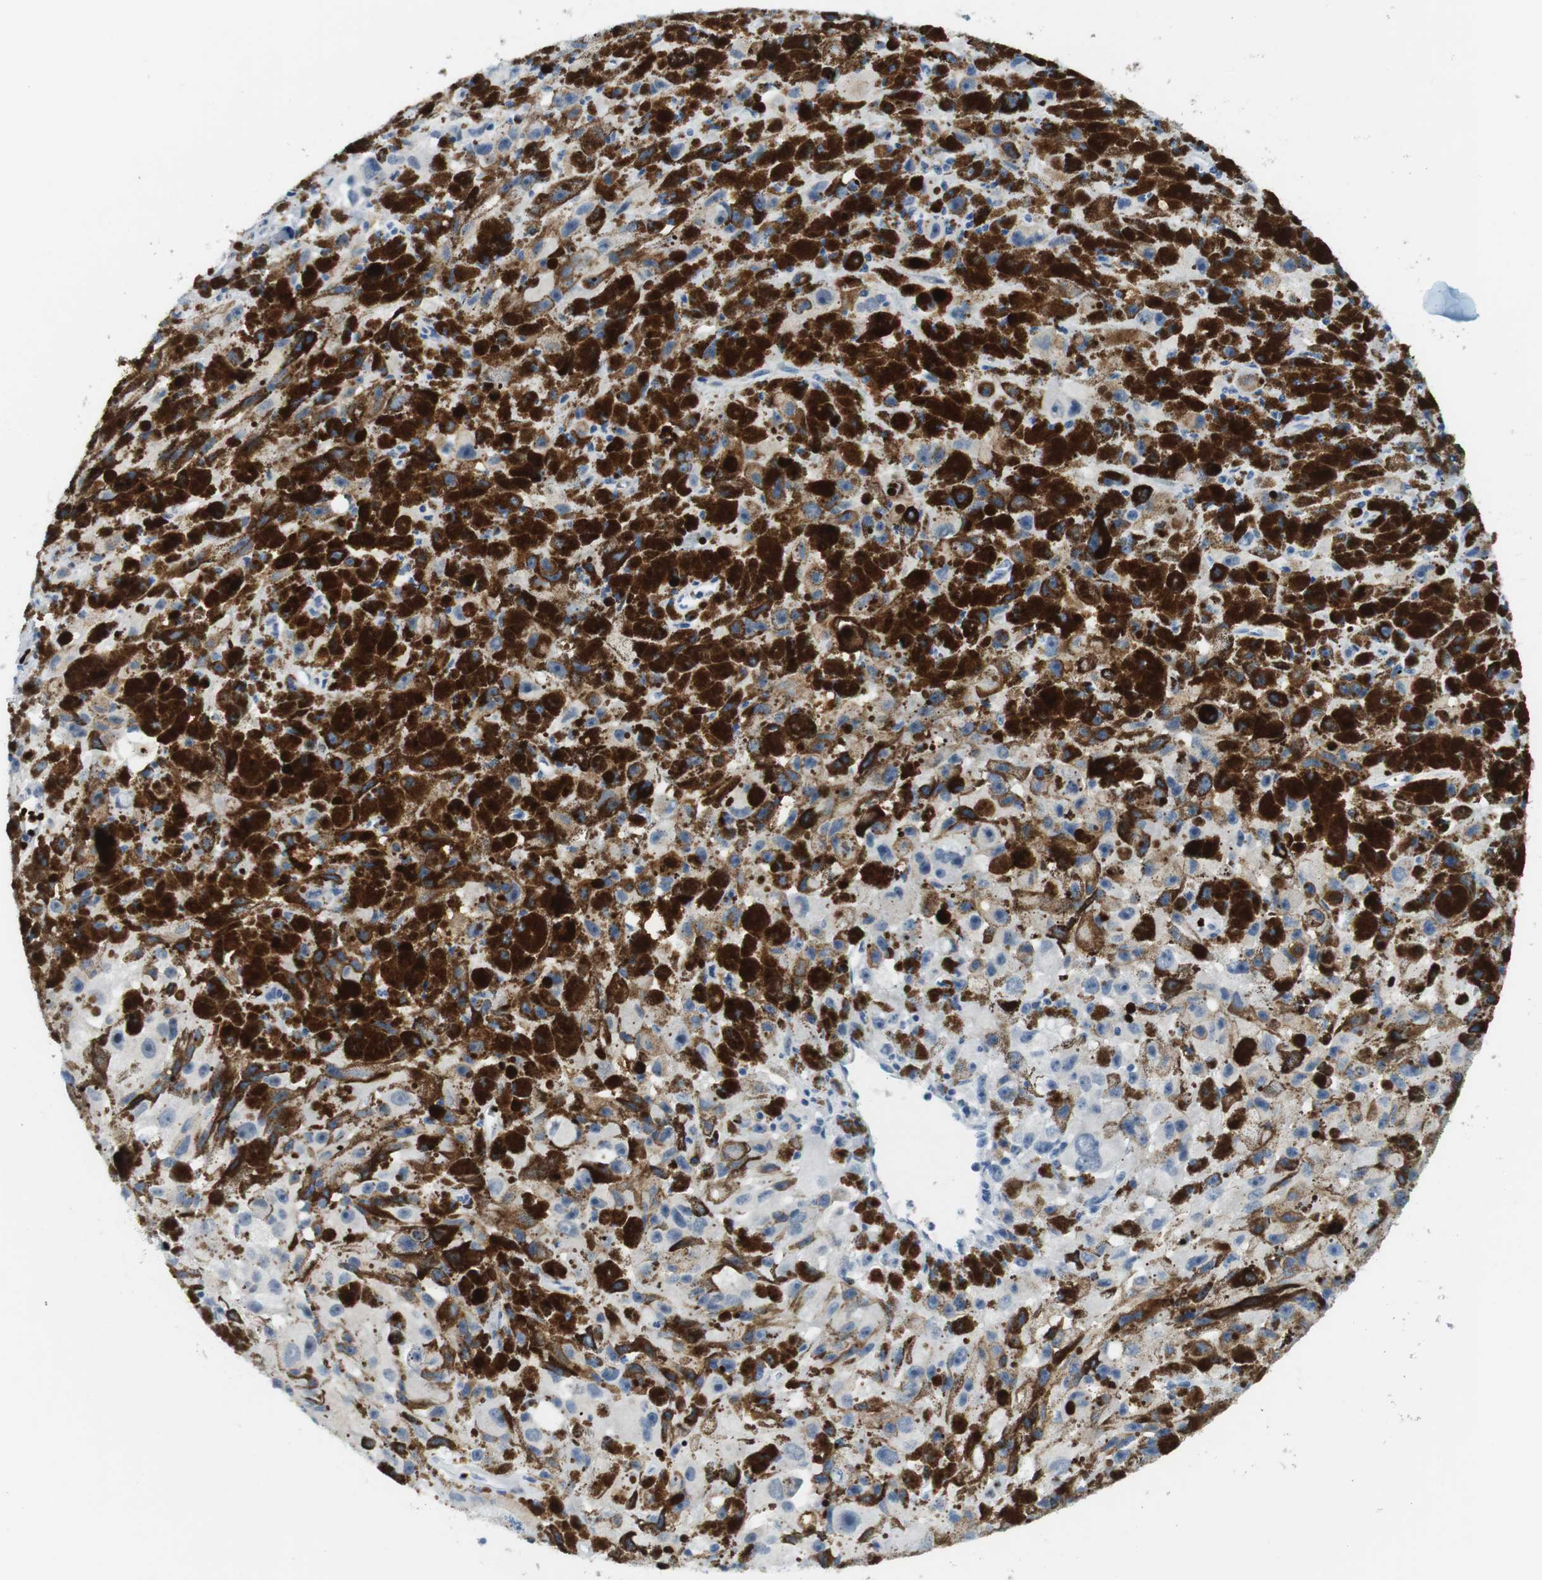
{"staining": {"intensity": "moderate", "quantity": "25%-75%", "location": "cytoplasmic/membranous"}, "tissue": "melanoma", "cell_type": "Tumor cells", "image_type": "cancer", "snomed": [{"axis": "morphology", "description": "Malignant melanoma, NOS"}, {"axis": "topography", "description": "Skin"}], "caption": "Immunohistochemistry photomicrograph of neoplastic tissue: human malignant melanoma stained using immunohistochemistry (IHC) exhibits medium levels of moderate protein expression localized specifically in the cytoplasmic/membranous of tumor cells, appearing as a cytoplasmic/membranous brown color.", "gene": "TFAP2C", "patient": {"sex": "female", "age": 104}}